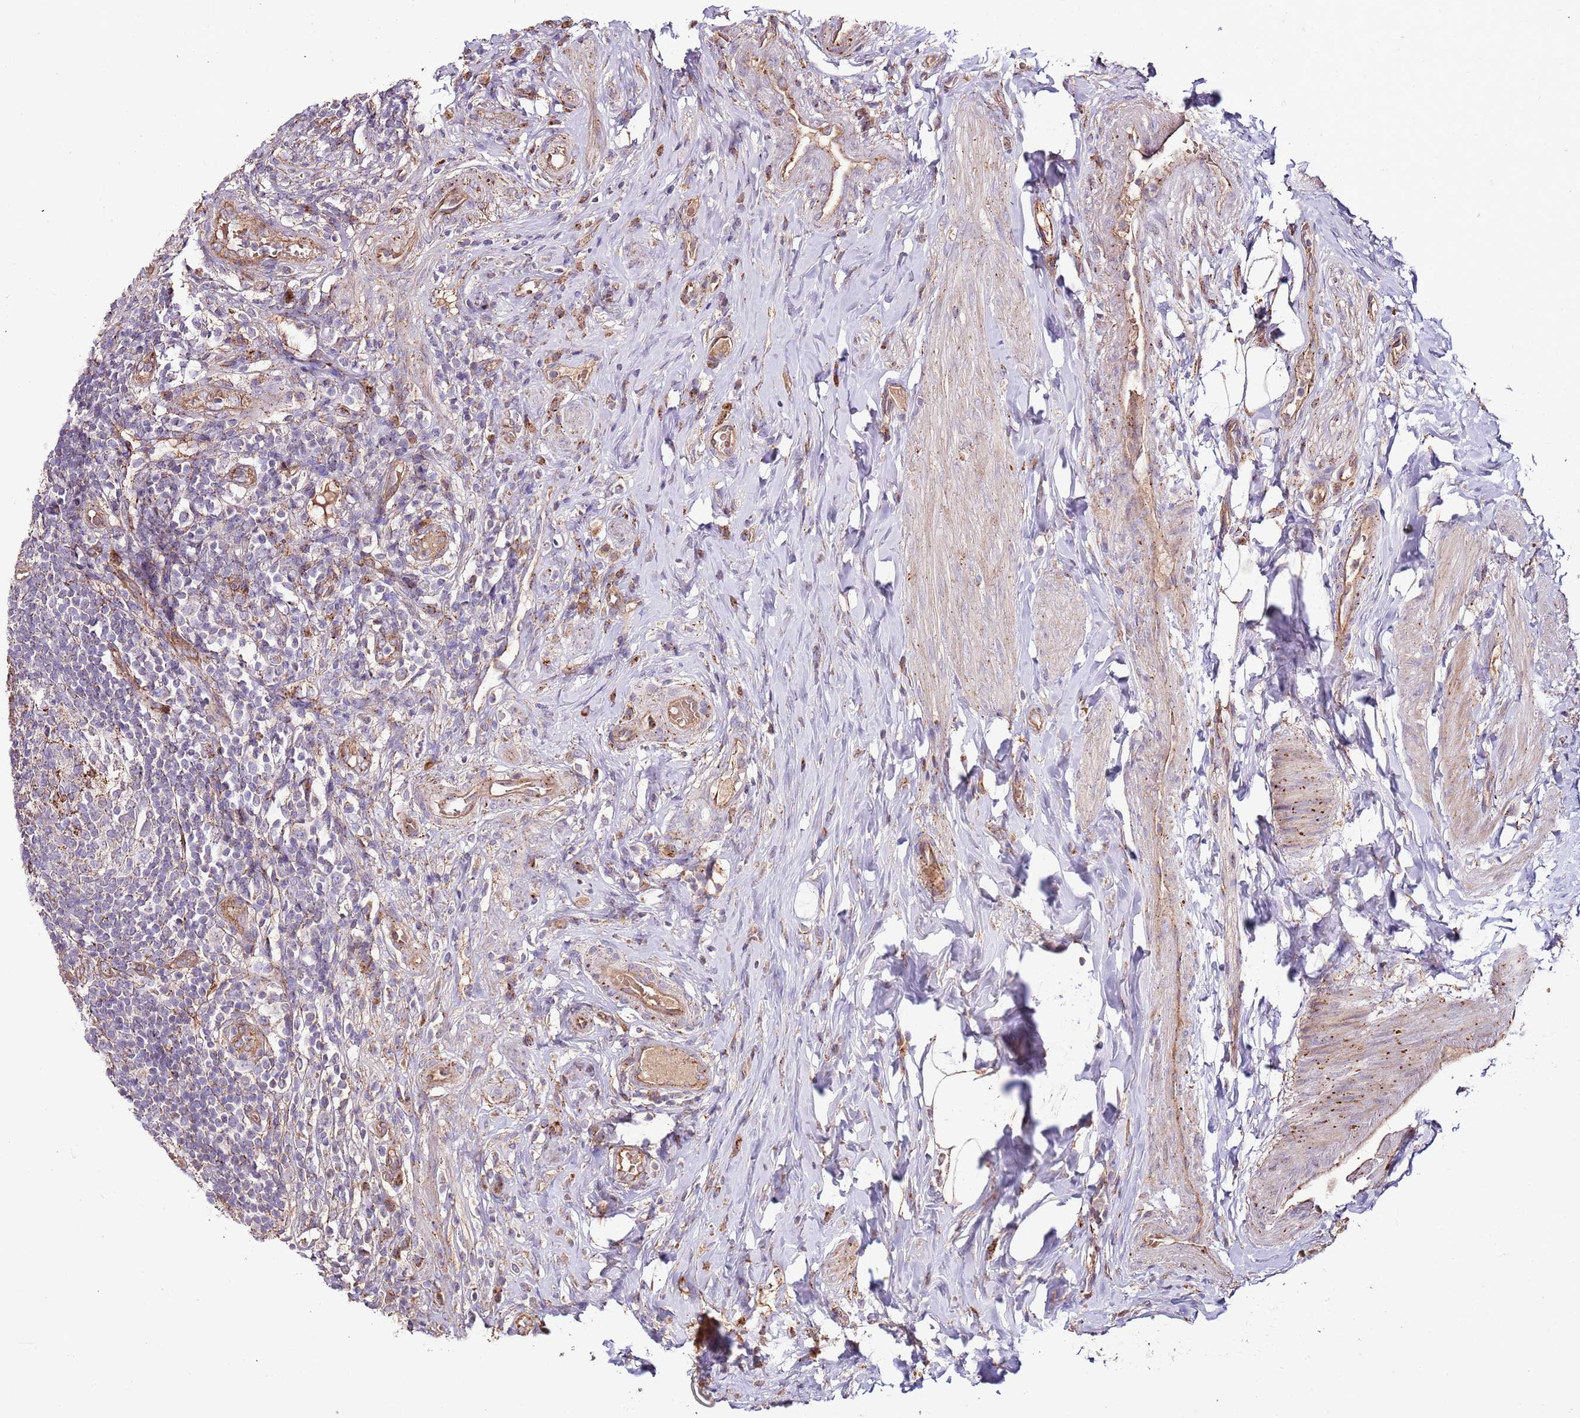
{"staining": {"intensity": "moderate", "quantity": ">75%", "location": "cytoplasmic/membranous"}, "tissue": "appendix", "cell_type": "Glandular cells", "image_type": "normal", "snomed": [{"axis": "morphology", "description": "Normal tissue, NOS"}, {"axis": "topography", "description": "Appendix"}], "caption": "Normal appendix demonstrates moderate cytoplasmic/membranous positivity in approximately >75% of glandular cells (brown staining indicates protein expression, while blue staining denotes nuclei)..", "gene": "DOCK6", "patient": {"sex": "female", "age": 43}}